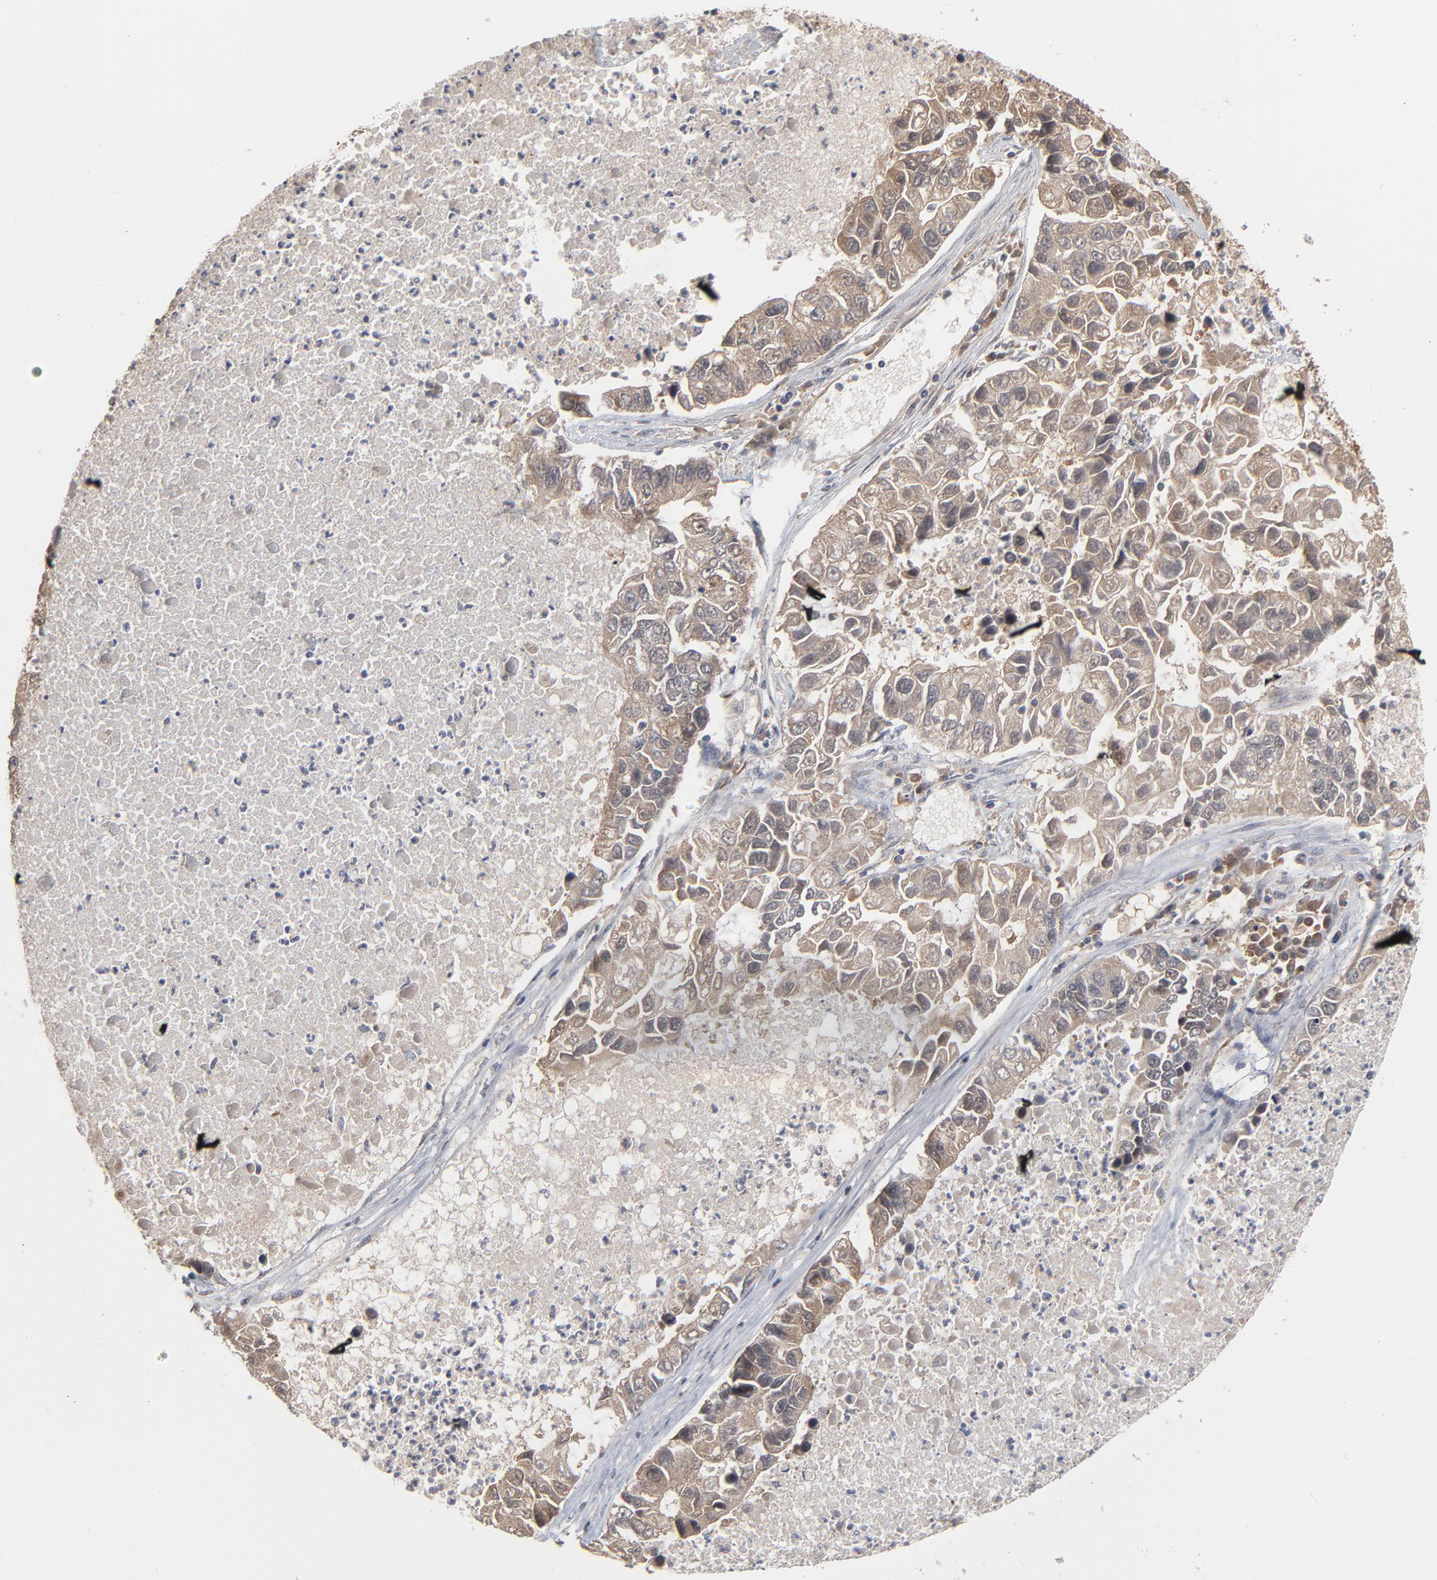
{"staining": {"intensity": "weak", "quantity": ">75%", "location": "cytoplasmic/membranous"}, "tissue": "lung cancer", "cell_type": "Tumor cells", "image_type": "cancer", "snomed": [{"axis": "morphology", "description": "Adenocarcinoma, NOS"}, {"axis": "topography", "description": "Lung"}], "caption": "High-power microscopy captured an immunohistochemistry (IHC) histopathology image of lung adenocarcinoma, revealing weak cytoplasmic/membranous expression in about >75% of tumor cells.", "gene": "SCFD1", "patient": {"sex": "female", "age": 51}}